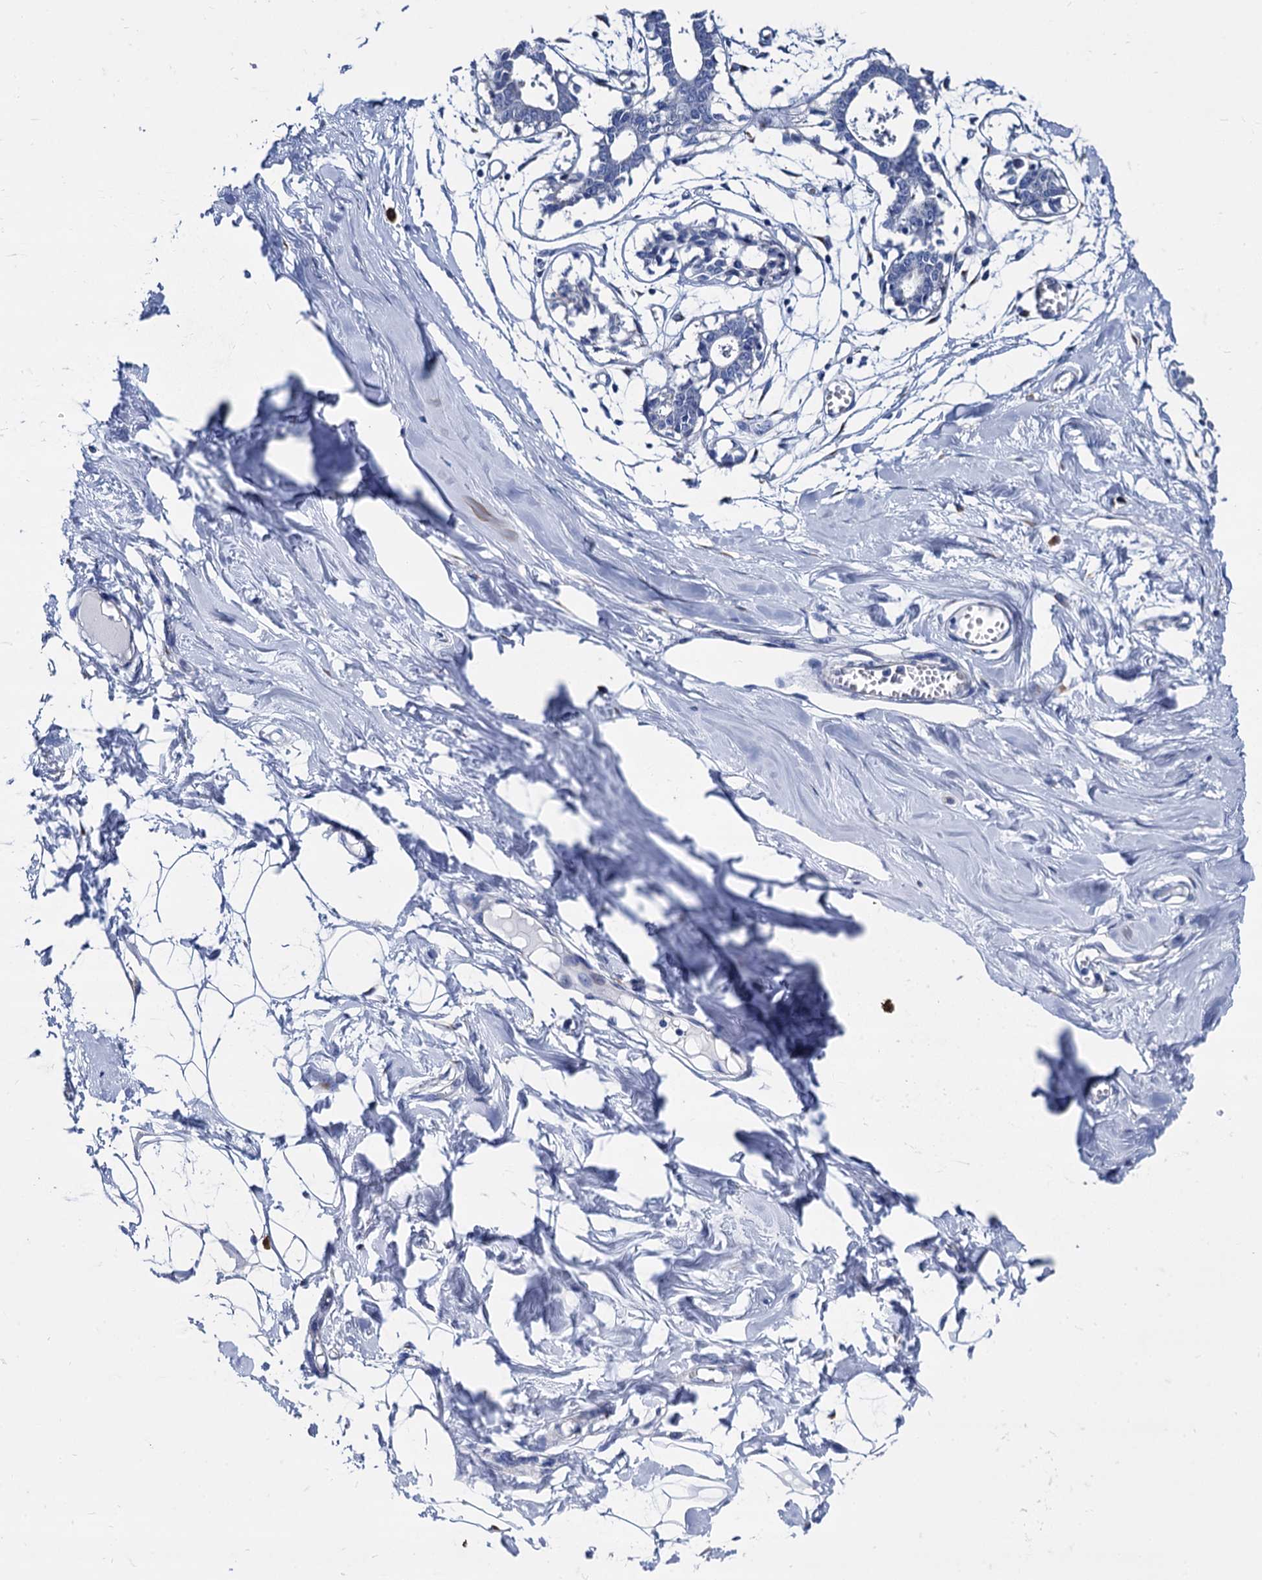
{"staining": {"intensity": "negative", "quantity": "none", "location": "none"}, "tissue": "breast", "cell_type": "Adipocytes", "image_type": "normal", "snomed": [{"axis": "morphology", "description": "Normal tissue, NOS"}, {"axis": "topography", "description": "Breast"}], "caption": "The immunohistochemistry image has no significant expression in adipocytes of breast.", "gene": "FOXR2", "patient": {"sex": "female", "age": 27}}